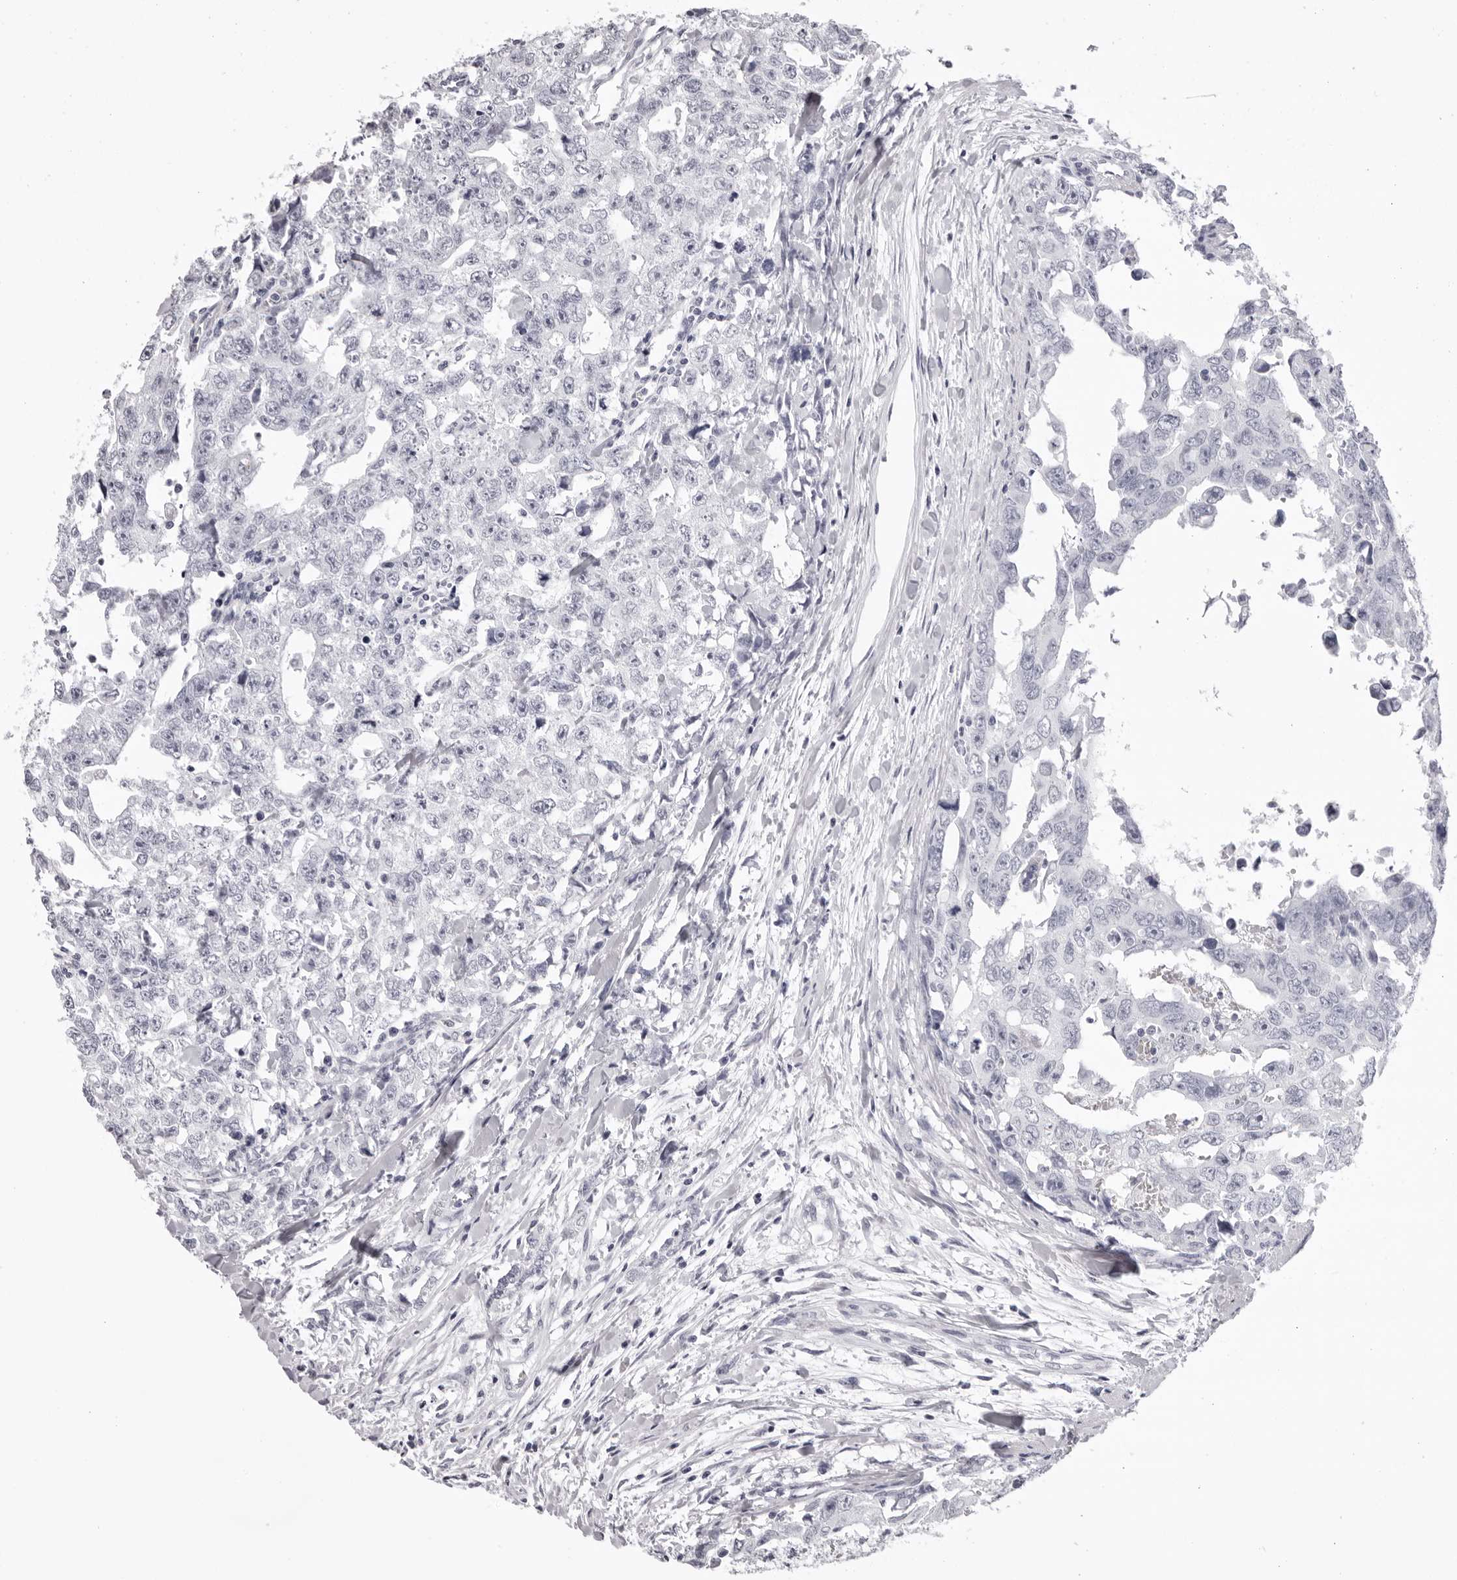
{"staining": {"intensity": "negative", "quantity": "none", "location": "none"}, "tissue": "testis cancer", "cell_type": "Tumor cells", "image_type": "cancer", "snomed": [{"axis": "morphology", "description": "Carcinoma, Embryonal, NOS"}, {"axis": "topography", "description": "Testis"}], "caption": "Immunohistochemical staining of human testis cancer shows no significant staining in tumor cells.", "gene": "CST1", "patient": {"sex": "male", "age": 28}}